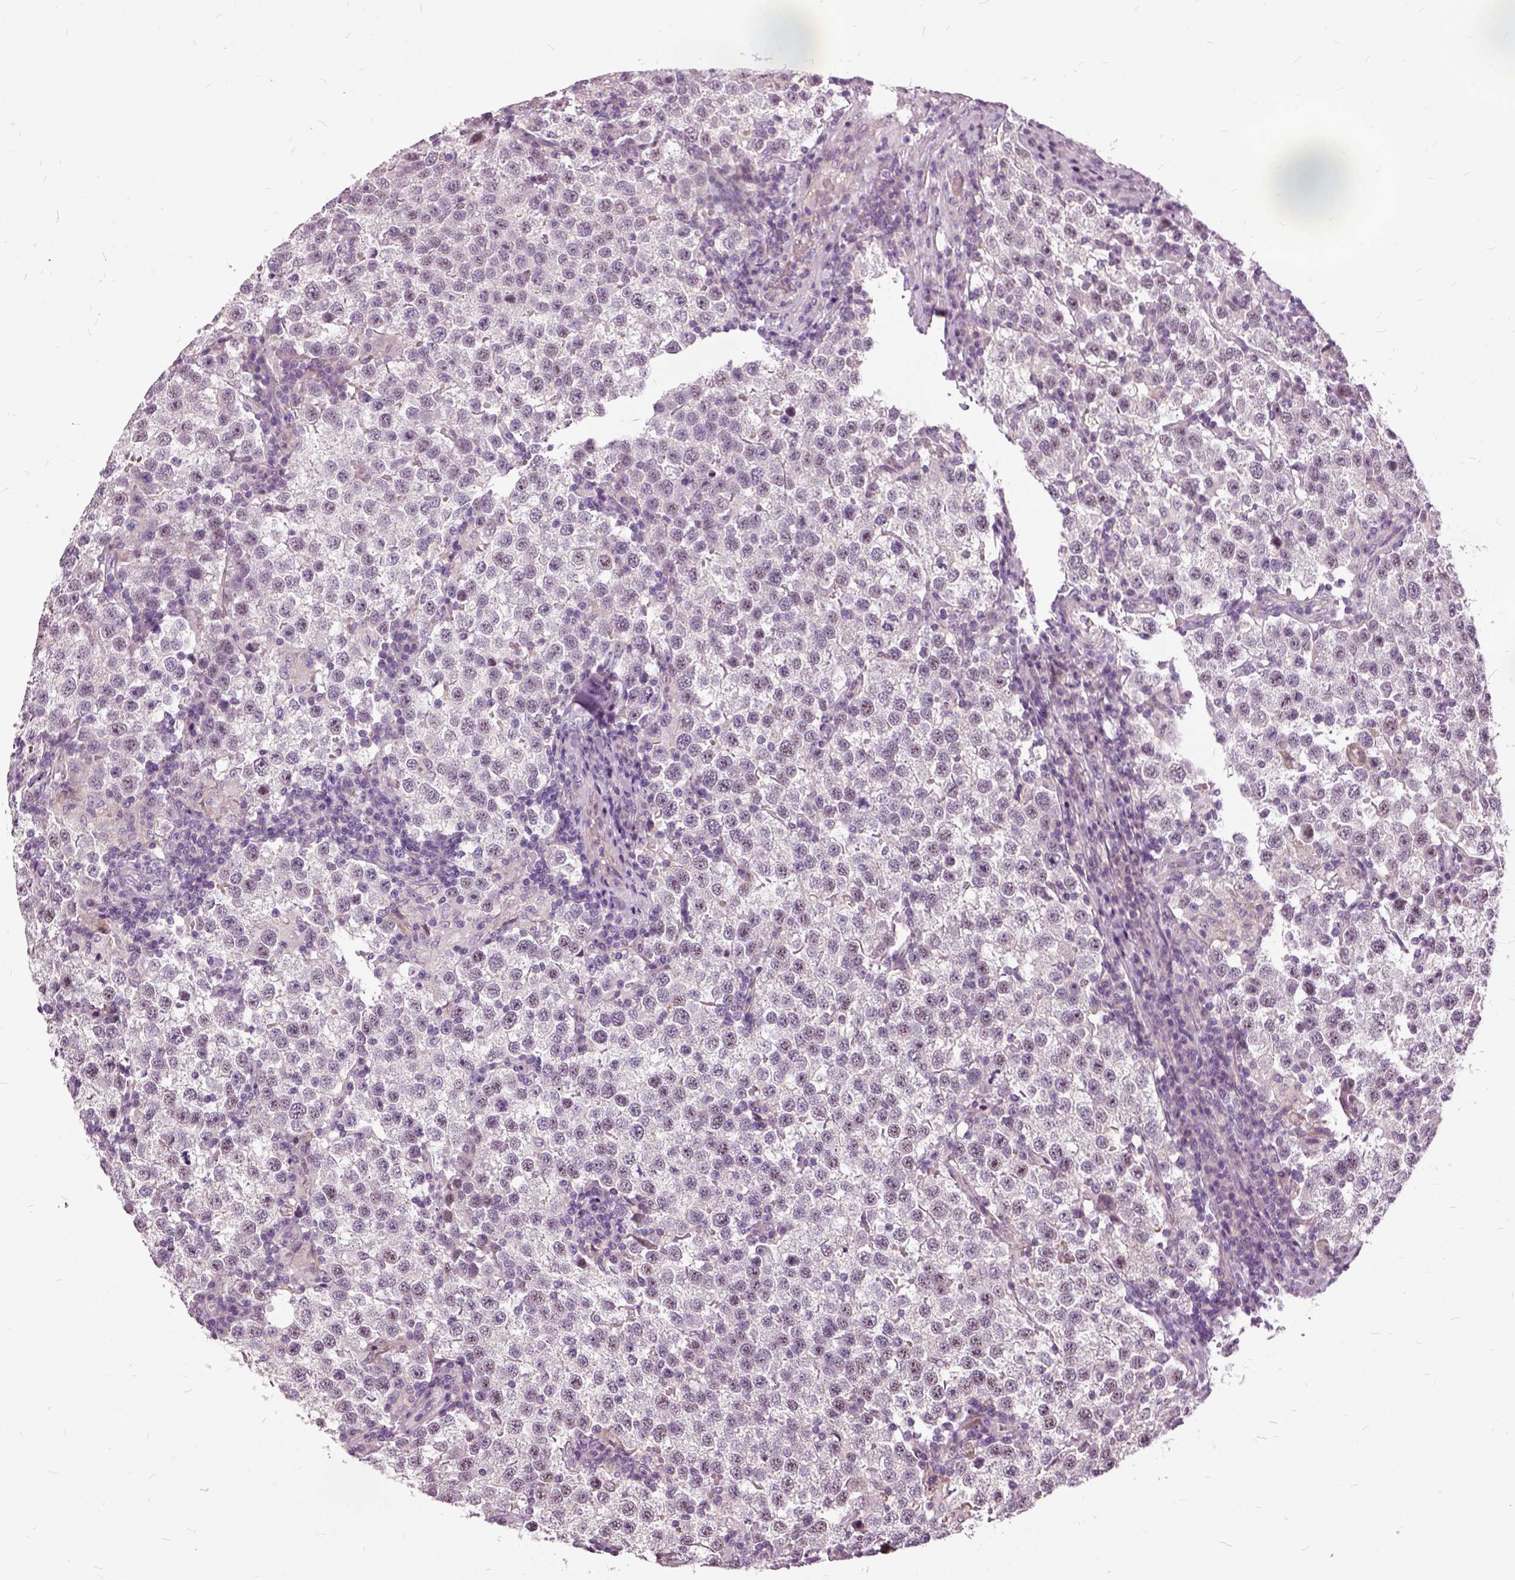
{"staining": {"intensity": "negative", "quantity": "none", "location": "none"}, "tissue": "testis cancer", "cell_type": "Tumor cells", "image_type": "cancer", "snomed": [{"axis": "morphology", "description": "Seminoma, NOS"}, {"axis": "topography", "description": "Testis"}], "caption": "An IHC micrograph of seminoma (testis) is shown. There is no staining in tumor cells of seminoma (testis). Nuclei are stained in blue.", "gene": "ILRUN", "patient": {"sex": "male", "age": 37}}